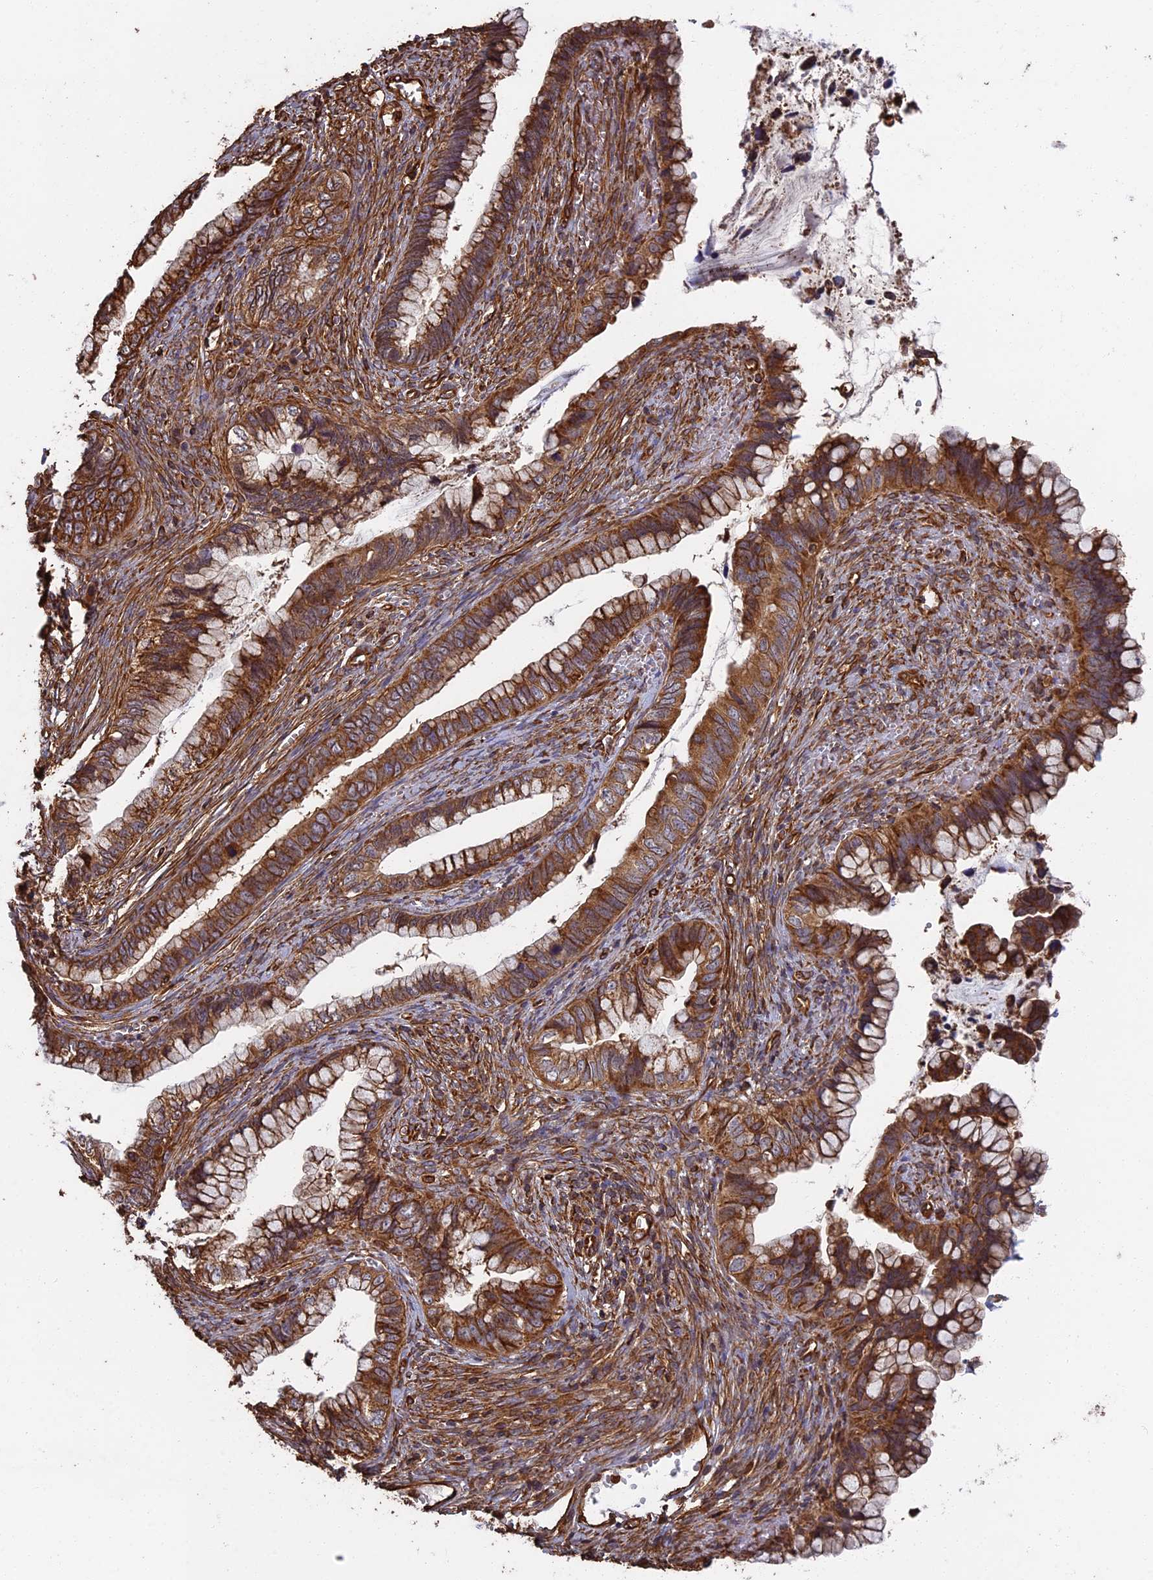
{"staining": {"intensity": "strong", "quantity": ">75%", "location": "cytoplasmic/membranous"}, "tissue": "cervical cancer", "cell_type": "Tumor cells", "image_type": "cancer", "snomed": [{"axis": "morphology", "description": "Adenocarcinoma, NOS"}, {"axis": "topography", "description": "Cervix"}], "caption": "This histopathology image demonstrates cervical cancer (adenocarcinoma) stained with IHC to label a protein in brown. The cytoplasmic/membranous of tumor cells show strong positivity for the protein. Nuclei are counter-stained blue.", "gene": "CCDC124", "patient": {"sex": "female", "age": 44}}